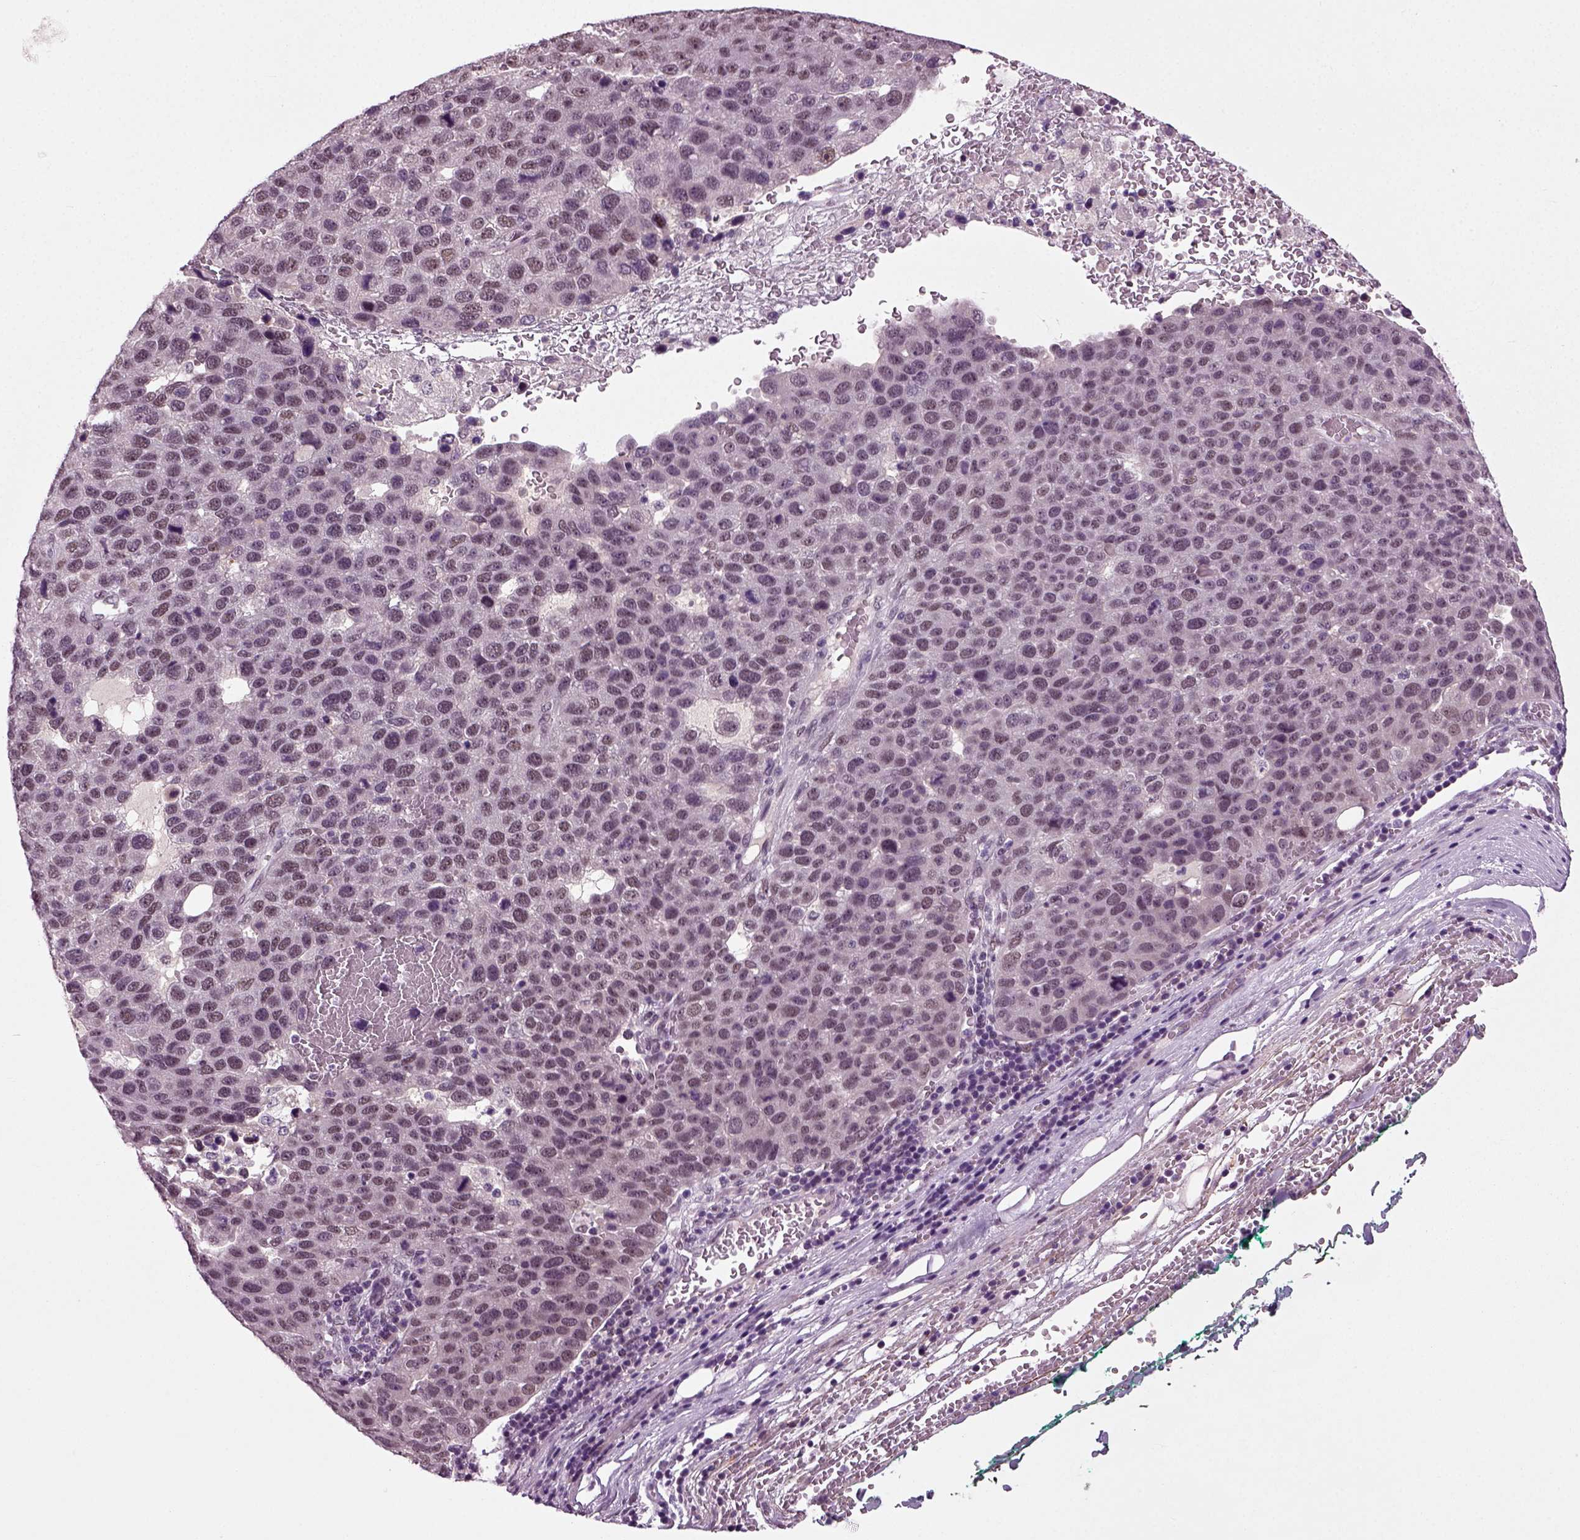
{"staining": {"intensity": "negative", "quantity": "none", "location": "none"}, "tissue": "pancreatic cancer", "cell_type": "Tumor cells", "image_type": "cancer", "snomed": [{"axis": "morphology", "description": "Adenocarcinoma, NOS"}, {"axis": "topography", "description": "Pancreas"}], "caption": "A micrograph of pancreatic adenocarcinoma stained for a protein shows no brown staining in tumor cells.", "gene": "RCOR3", "patient": {"sex": "female", "age": 61}}